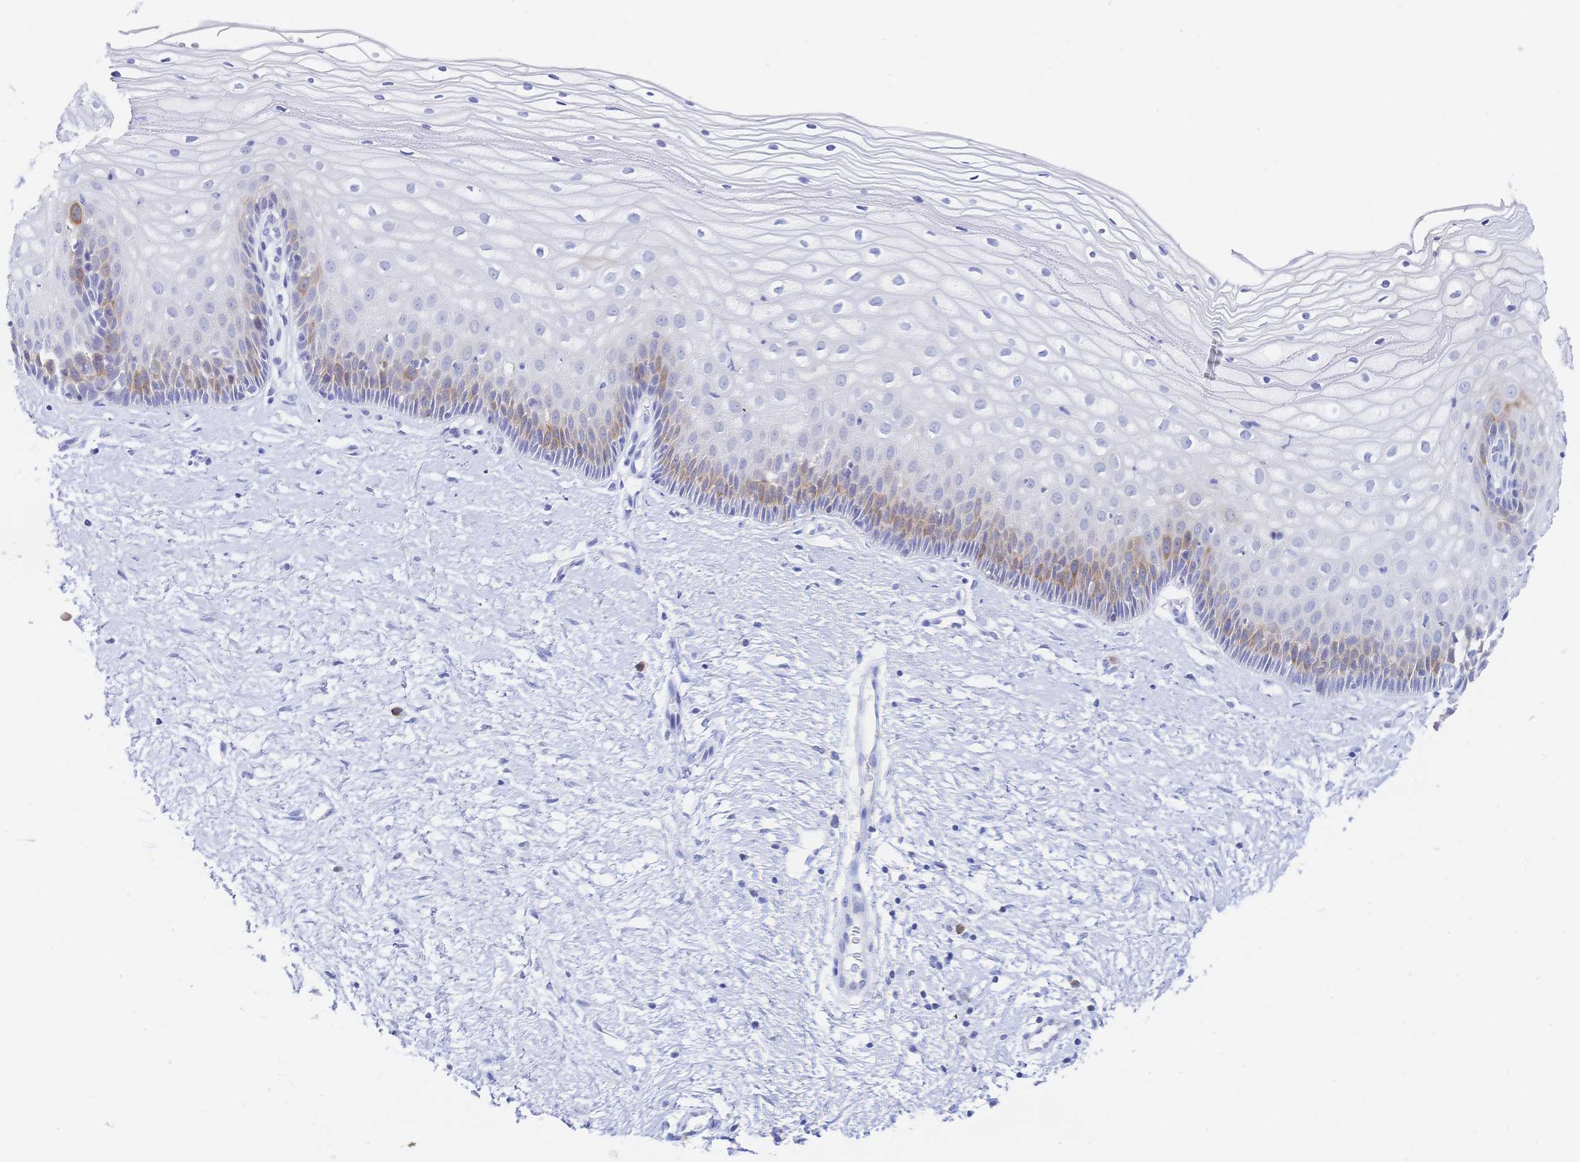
{"staining": {"intensity": "negative", "quantity": "none", "location": "none"}, "tissue": "cervix", "cell_type": "Glandular cells", "image_type": "normal", "snomed": [{"axis": "morphology", "description": "Normal tissue, NOS"}, {"axis": "topography", "description": "Cervix"}], "caption": "Immunohistochemistry (IHC) of unremarkable human cervix reveals no expression in glandular cells.", "gene": "RRM1", "patient": {"sex": "female", "age": 36}}